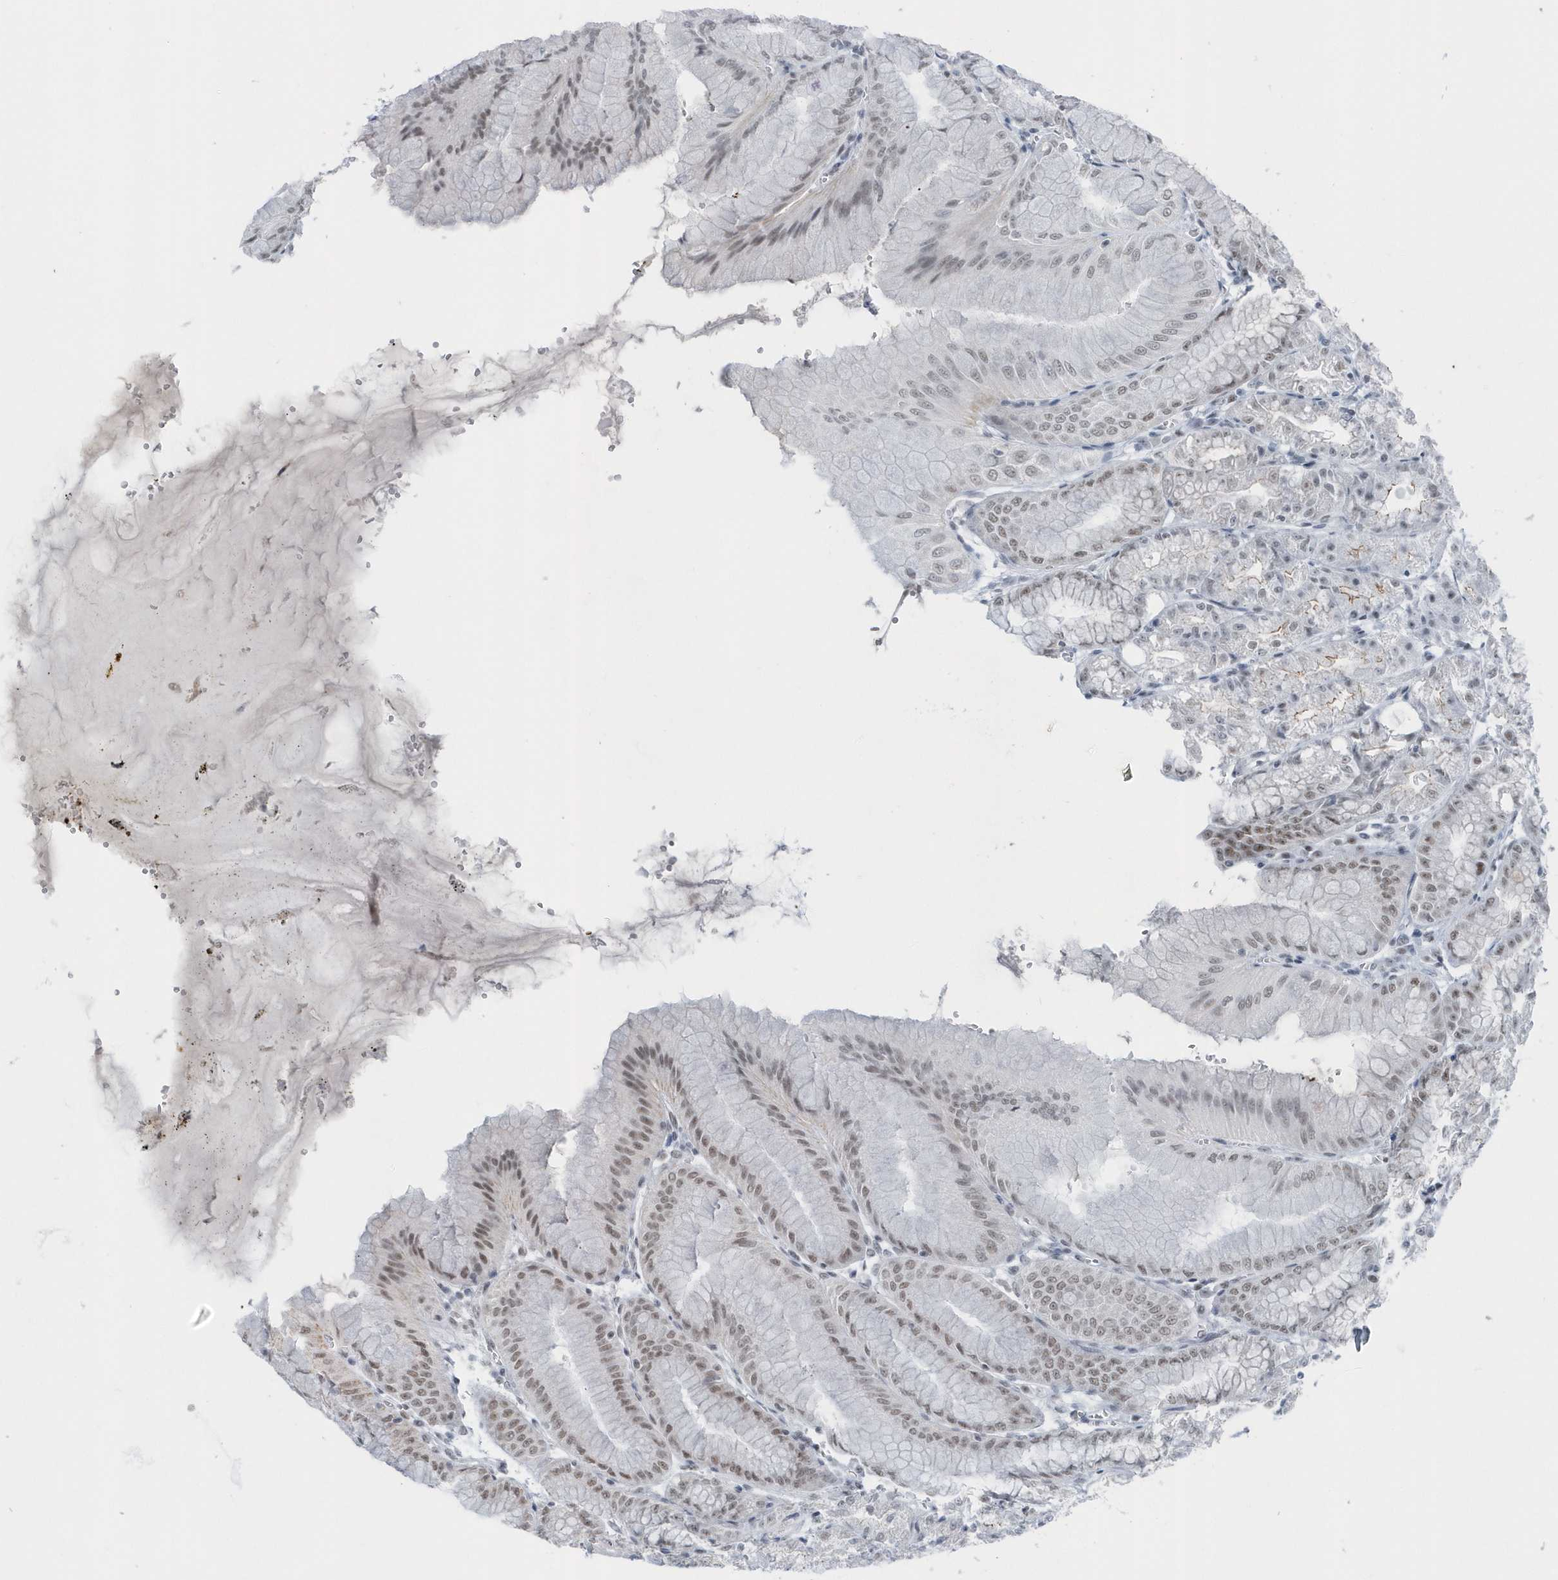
{"staining": {"intensity": "moderate", "quantity": ">75%", "location": "nuclear"}, "tissue": "stomach", "cell_type": "Glandular cells", "image_type": "normal", "snomed": [{"axis": "morphology", "description": "Normal tissue, NOS"}, {"axis": "topography", "description": "Stomach, lower"}], "caption": "Glandular cells show moderate nuclear positivity in about >75% of cells in benign stomach.", "gene": "FIP1L1", "patient": {"sex": "male", "age": 71}}